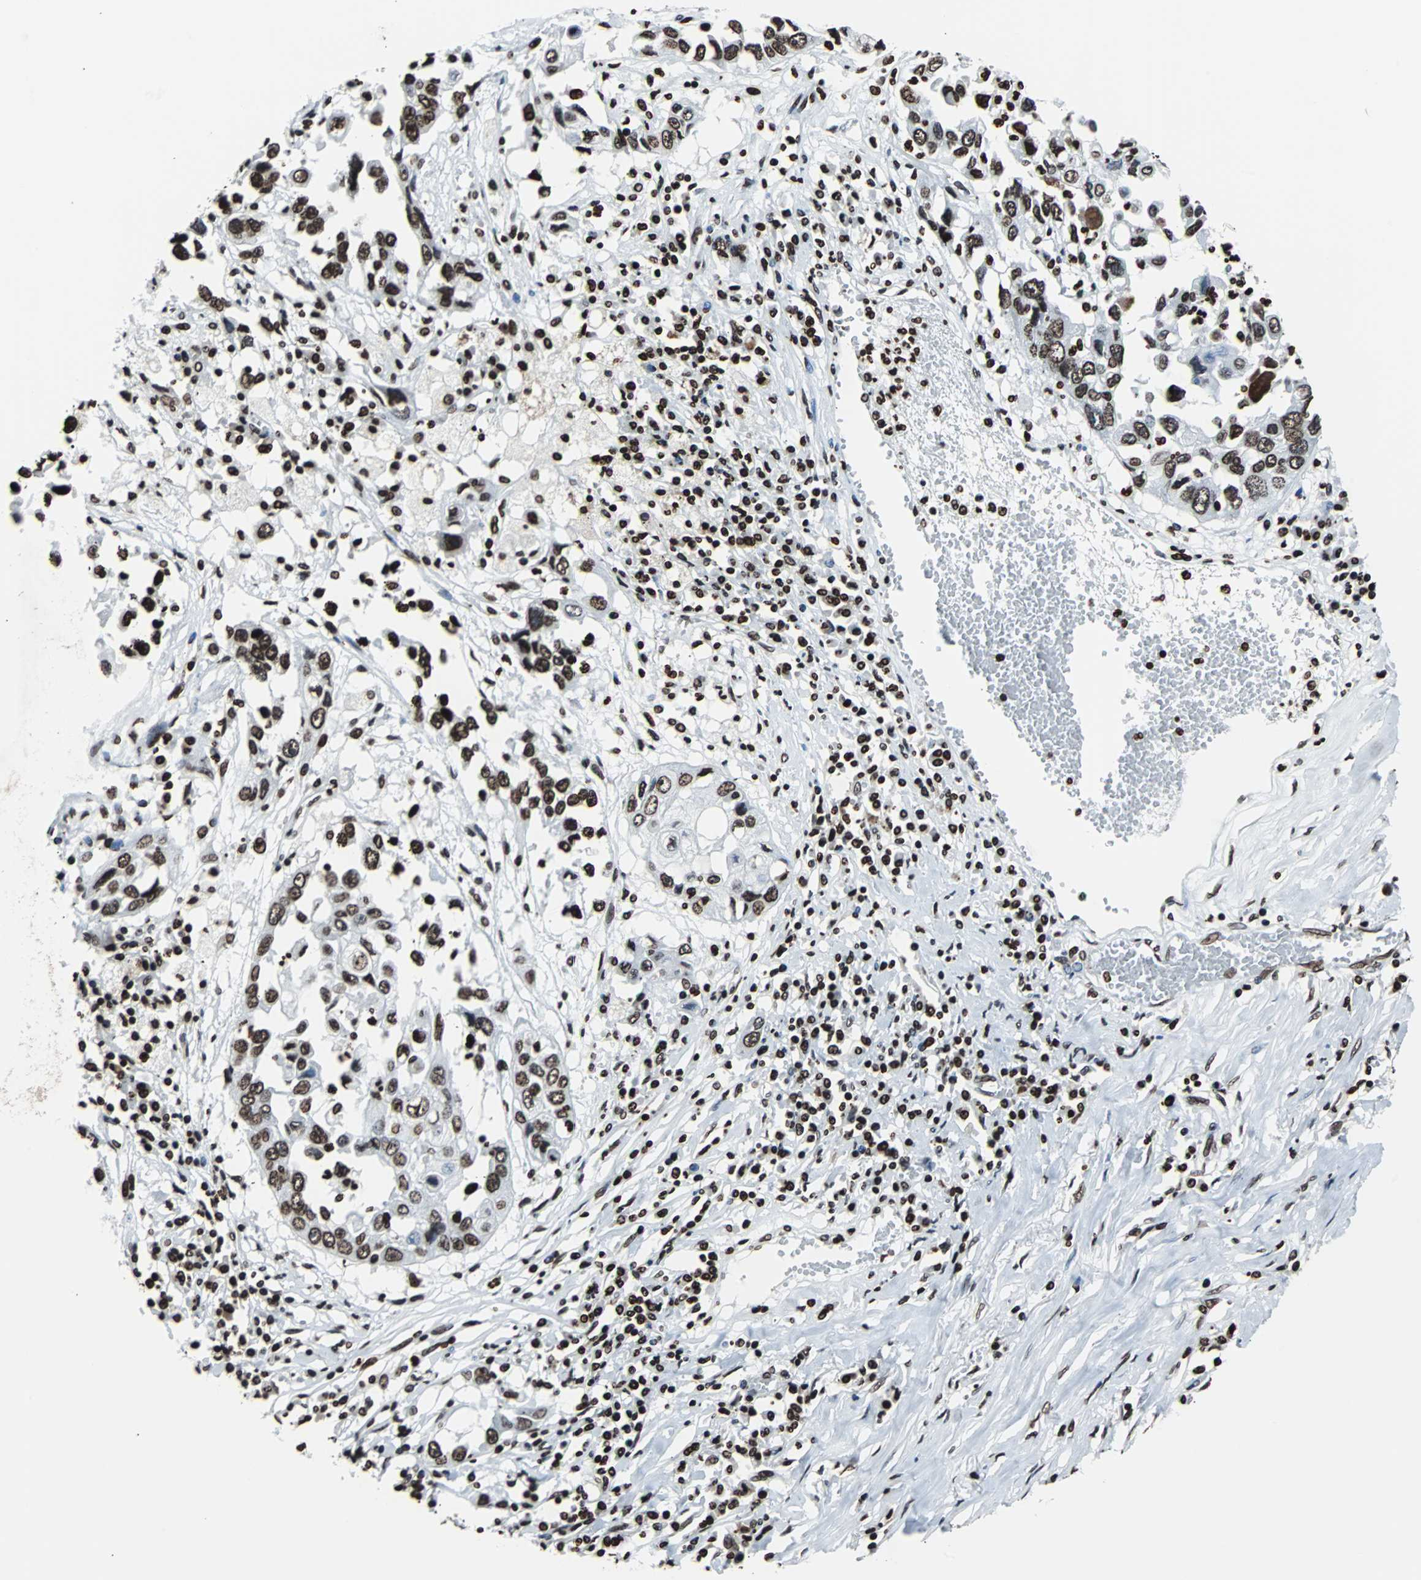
{"staining": {"intensity": "strong", "quantity": ">75%", "location": "nuclear"}, "tissue": "lung cancer", "cell_type": "Tumor cells", "image_type": "cancer", "snomed": [{"axis": "morphology", "description": "Squamous cell carcinoma, NOS"}, {"axis": "topography", "description": "Lung"}], "caption": "The immunohistochemical stain shows strong nuclear expression in tumor cells of squamous cell carcinoma (lung) tissue. The staining was performed using DAB (3,3'-diaminobenzidine), with brown indicating positive protein expression. Nuclei are stained blue with hematoxylin.", "gene": "H2BC18", "patient": {"sex": "male", "age": 71}}